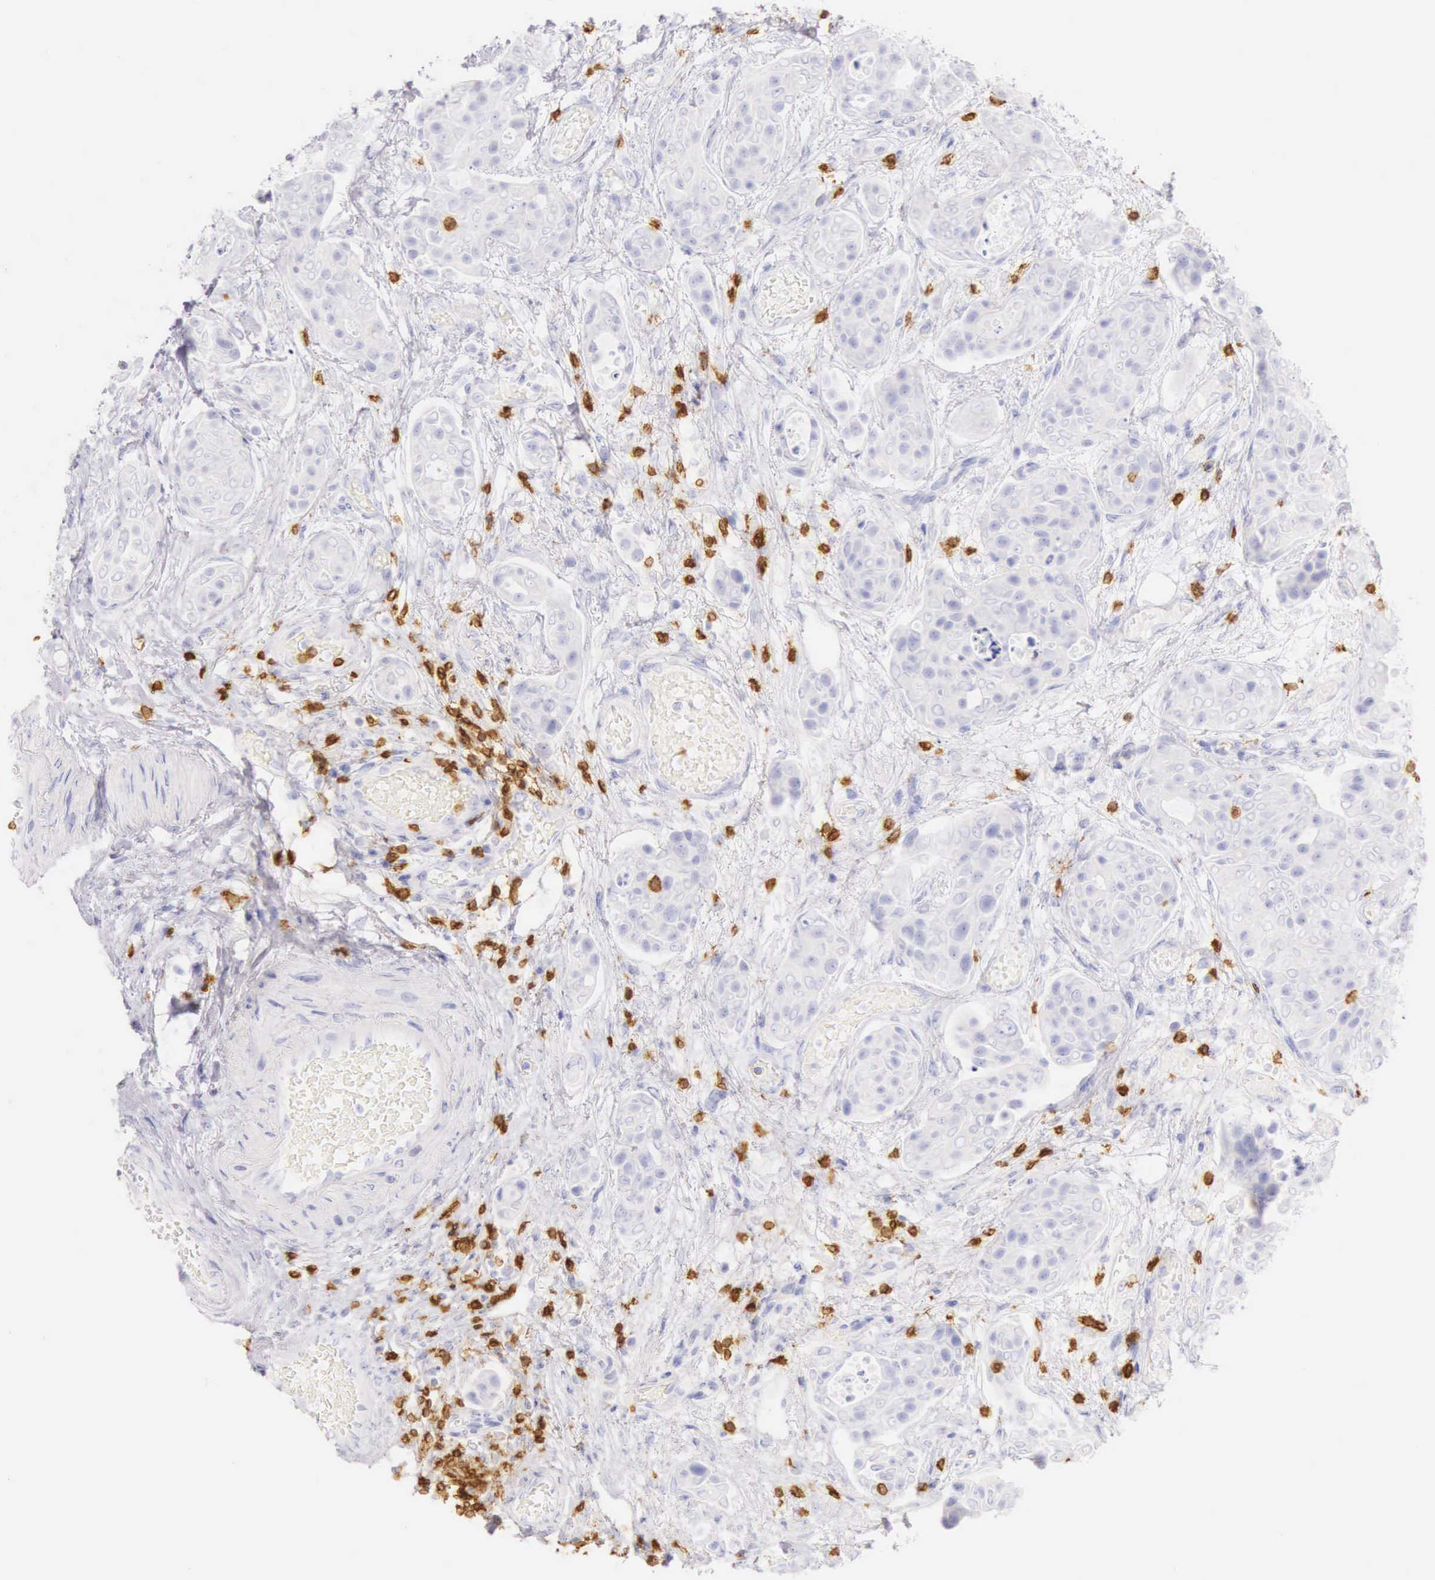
{"staining": {"intensity": "negative", "quantity": "none", "location": "none"}, "tissue": "urothelial cancer", "cell_type": "Tumor cells", "image_type": "cancer", "snomed": [{"axis": "morphology", "description": "Urothelial carcinoma, High grade"}, {"axis": "topography", "description": "Urinary bladder"}], "caption": "The image exhibits no significant staining in tumor cells of high-grade urothelial carcinoma.", "gene": "CD3E", "patient": {"sex": "male", "age": 78}}